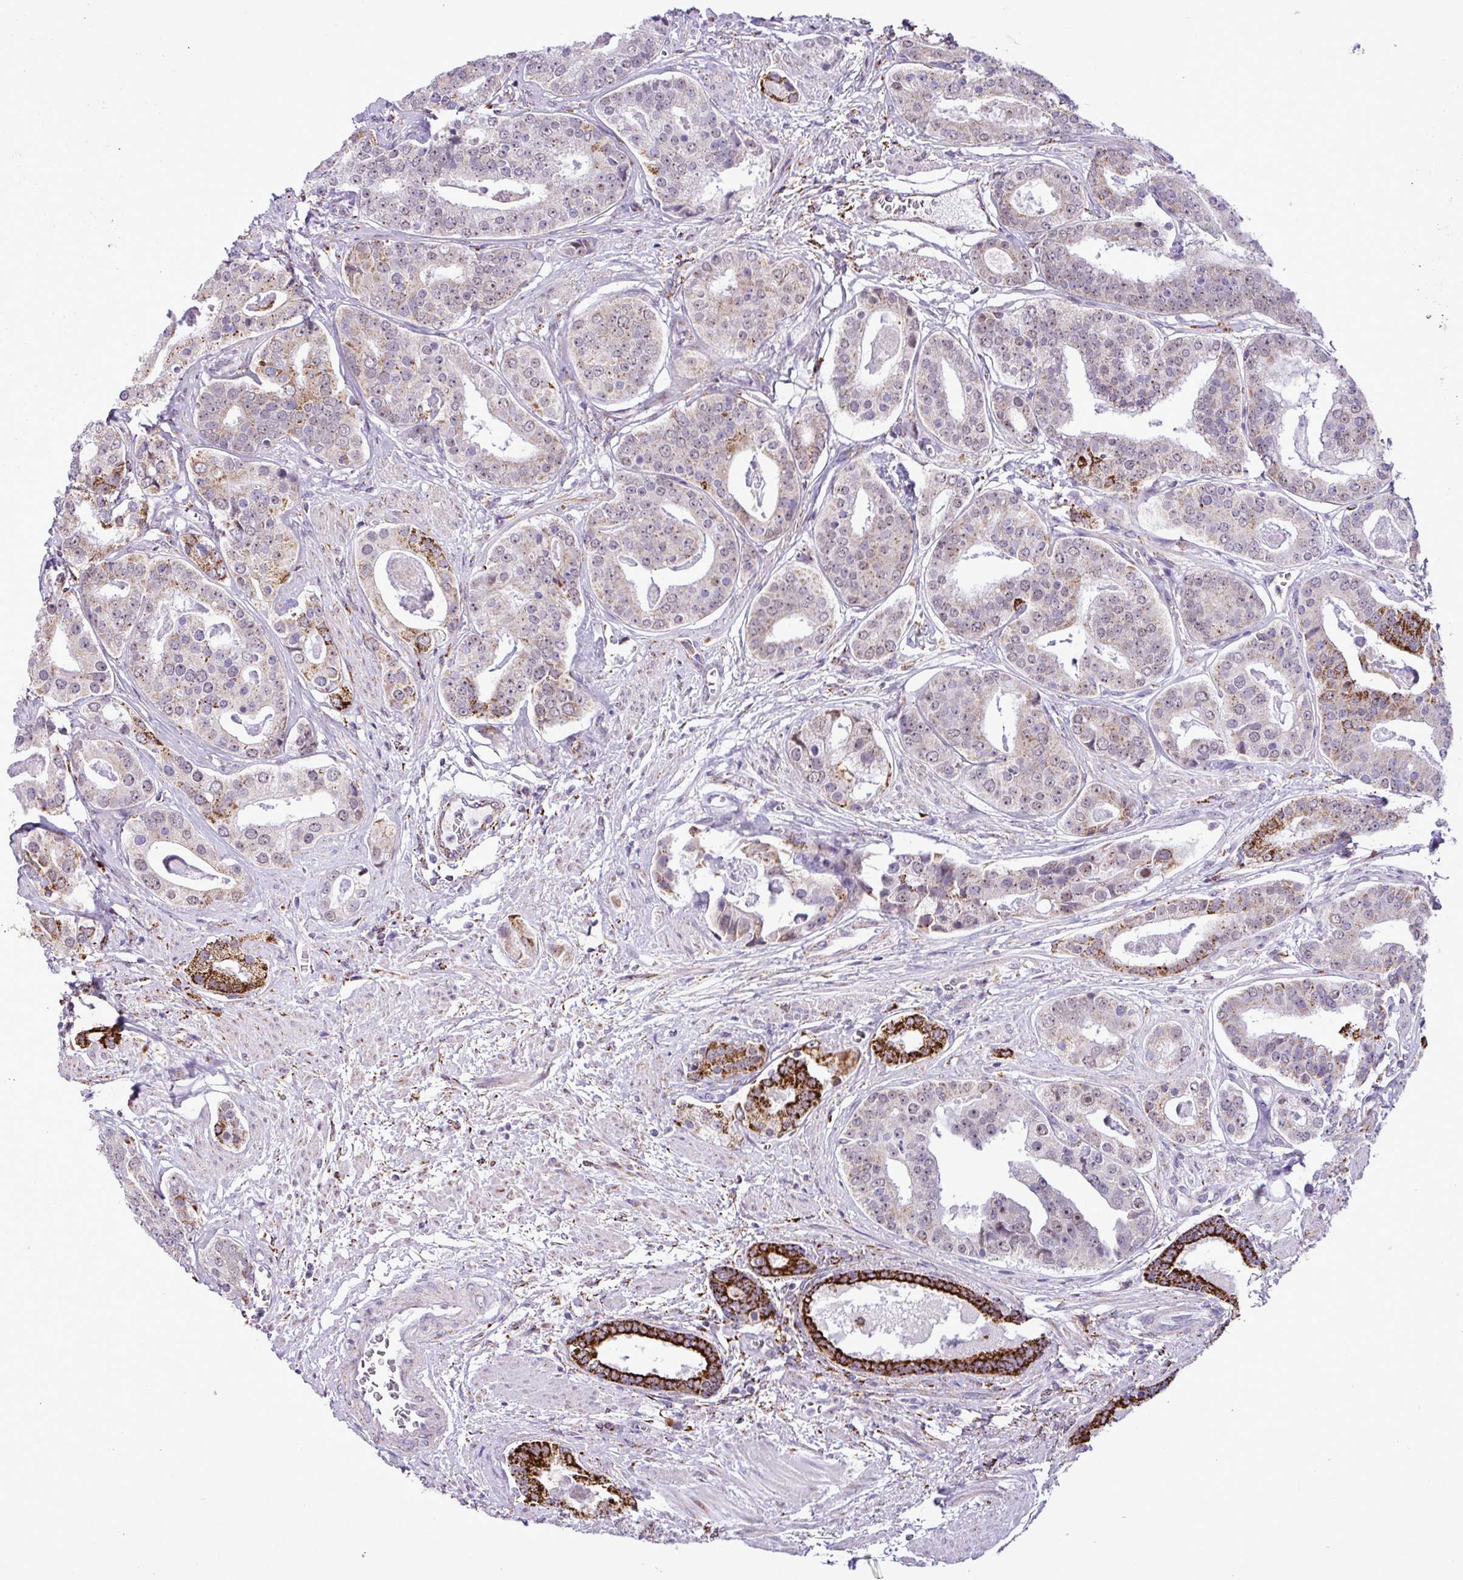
{"staining": {"intensity": "strong", "quantity": "<25%", "location": "cytoplasmic/membranous"}, "tissue": "prostate cancer", "cell_type": "Tumor cells", "image_type": "cancer", "snomed": [{"axis": "morphology", "description": "Adenocarcinoma, High grade"}, {"axis": "topography", "description": "Prostate"}], "caption": "High-grade adenocarcinoma (prostate) stained for a protein demonstrates strong cytoplasmic/membranous positivity in tumor cells.", "gene": "SGPP1", "patient": {"sex": "male", "age": 71}}